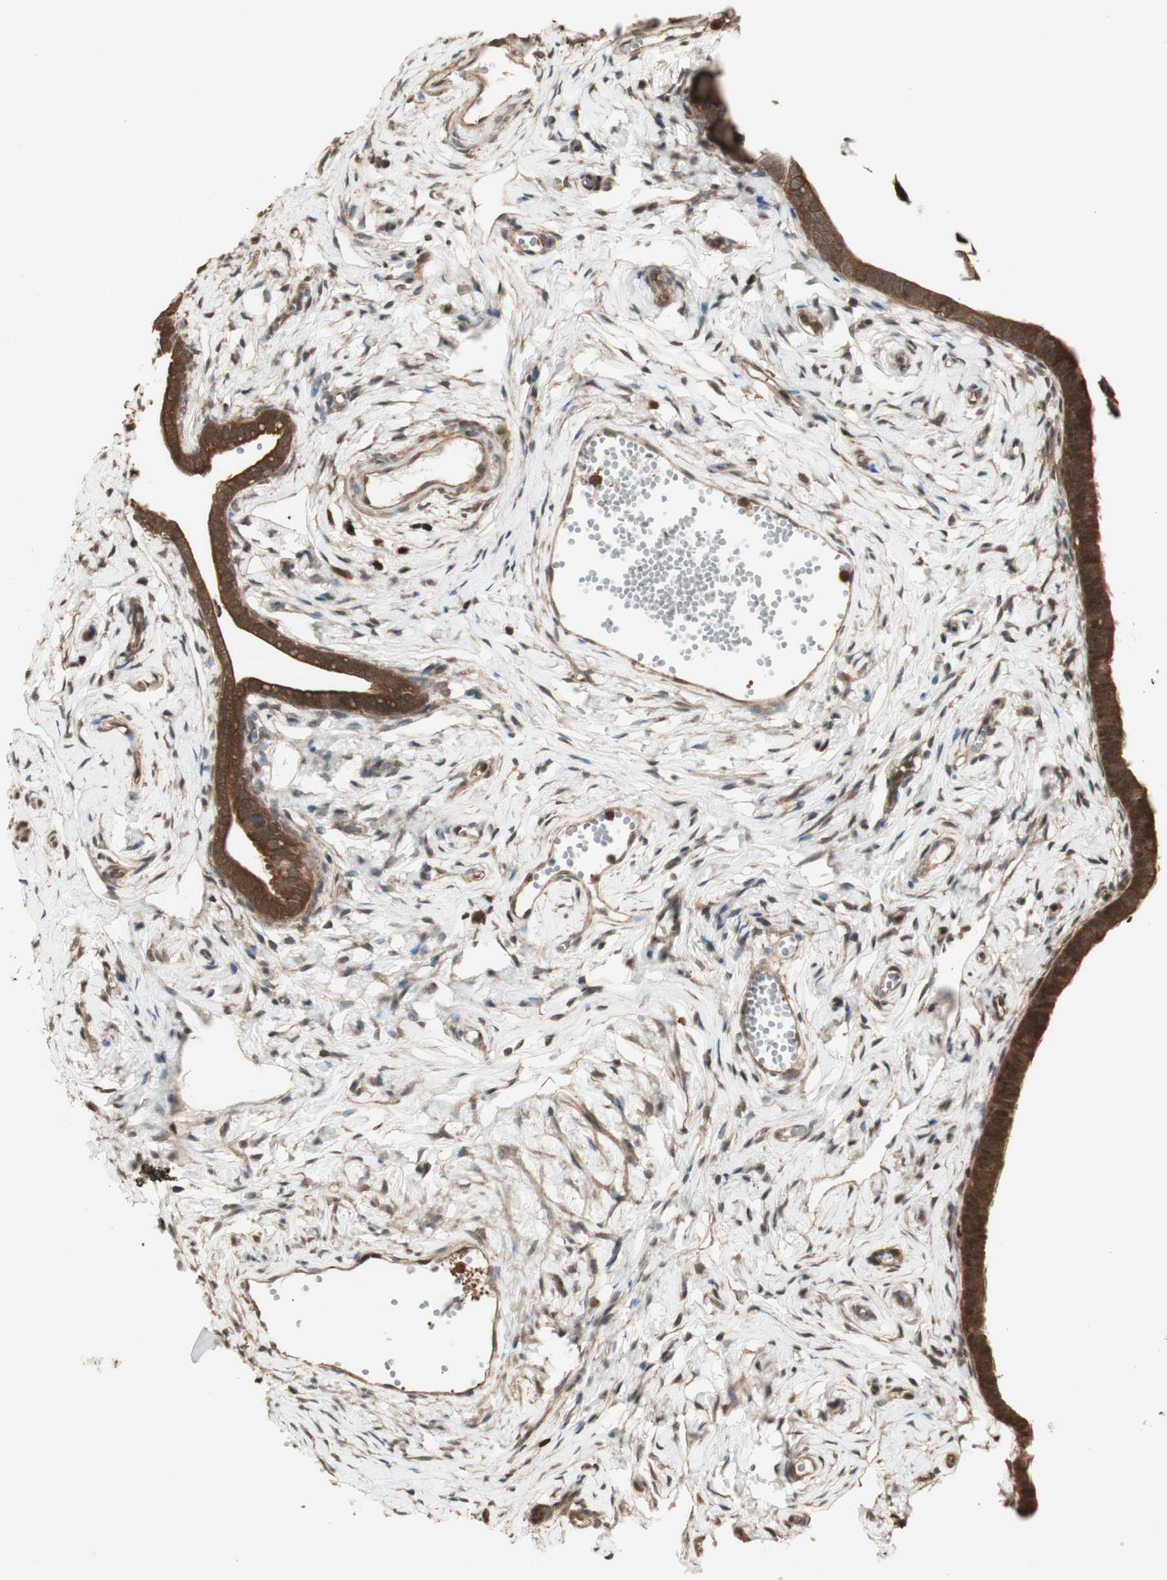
{"staining": {"intensity": "strong", "quantity": ">75%", "location": "cytoplasmic/membranous,nuclear"}, "tissue": "fallopian tube", "cell_type": "Glandular cells", "image_type": "normal", "snomed": [{"axis": "morphology", "description": "Normal tissue, NOS"}, {"axis": "topography", "description": "Fallopian tube"}], "caption": "Approximately >75% of glandular cells in unremarkable human fallopian tube display strong cytoplasmic/membranous,nuclear protein staining as visualized by brown immunohistochemical staining.", "gene": "YWHAB", "patient": {"sex": "female", "age": 71}}